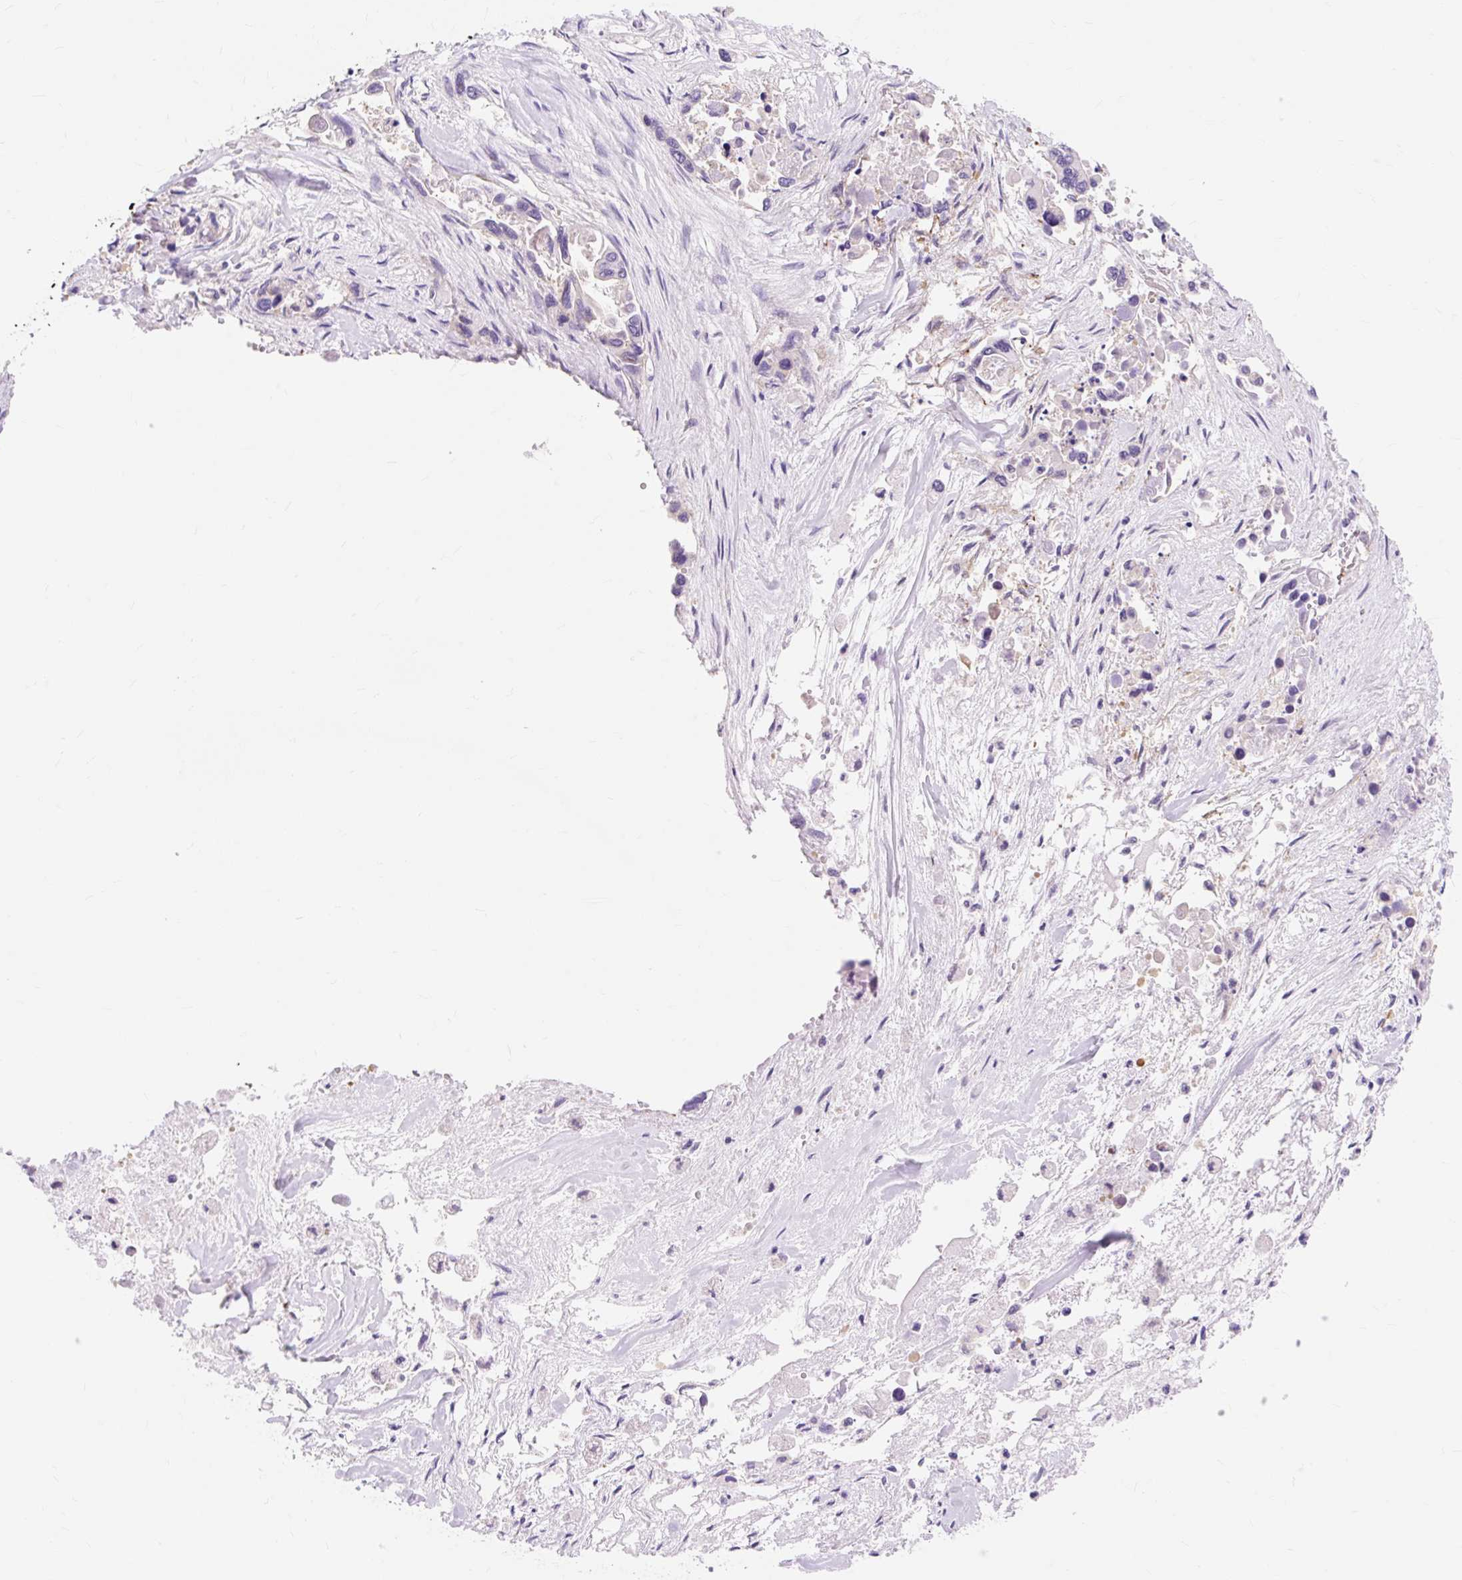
{"staining": {"intensity": "negative", "quantity": "none", "location": "none"}, "tissue": "pancreatic cancer", "cell_type": "Tumor cells", "image_type": "cancer", "snomed": [{"axis": "morphology", "description": "Adenocarcinoma, NOS"}, {"axis": "topography", "description": "Pancreas"}], "caption": "A photomicrograph of human pancreatic adenocarcinoma is negative for staining in tumor cells. Brightfield microscopy of IHC stained with DAB (3,3'-diaminobenzidine) (brown) and hematoxylin (blue), captured at high magnification.", "gene": "OBP2A", "patient": {"sex": "male", "age": 92}}